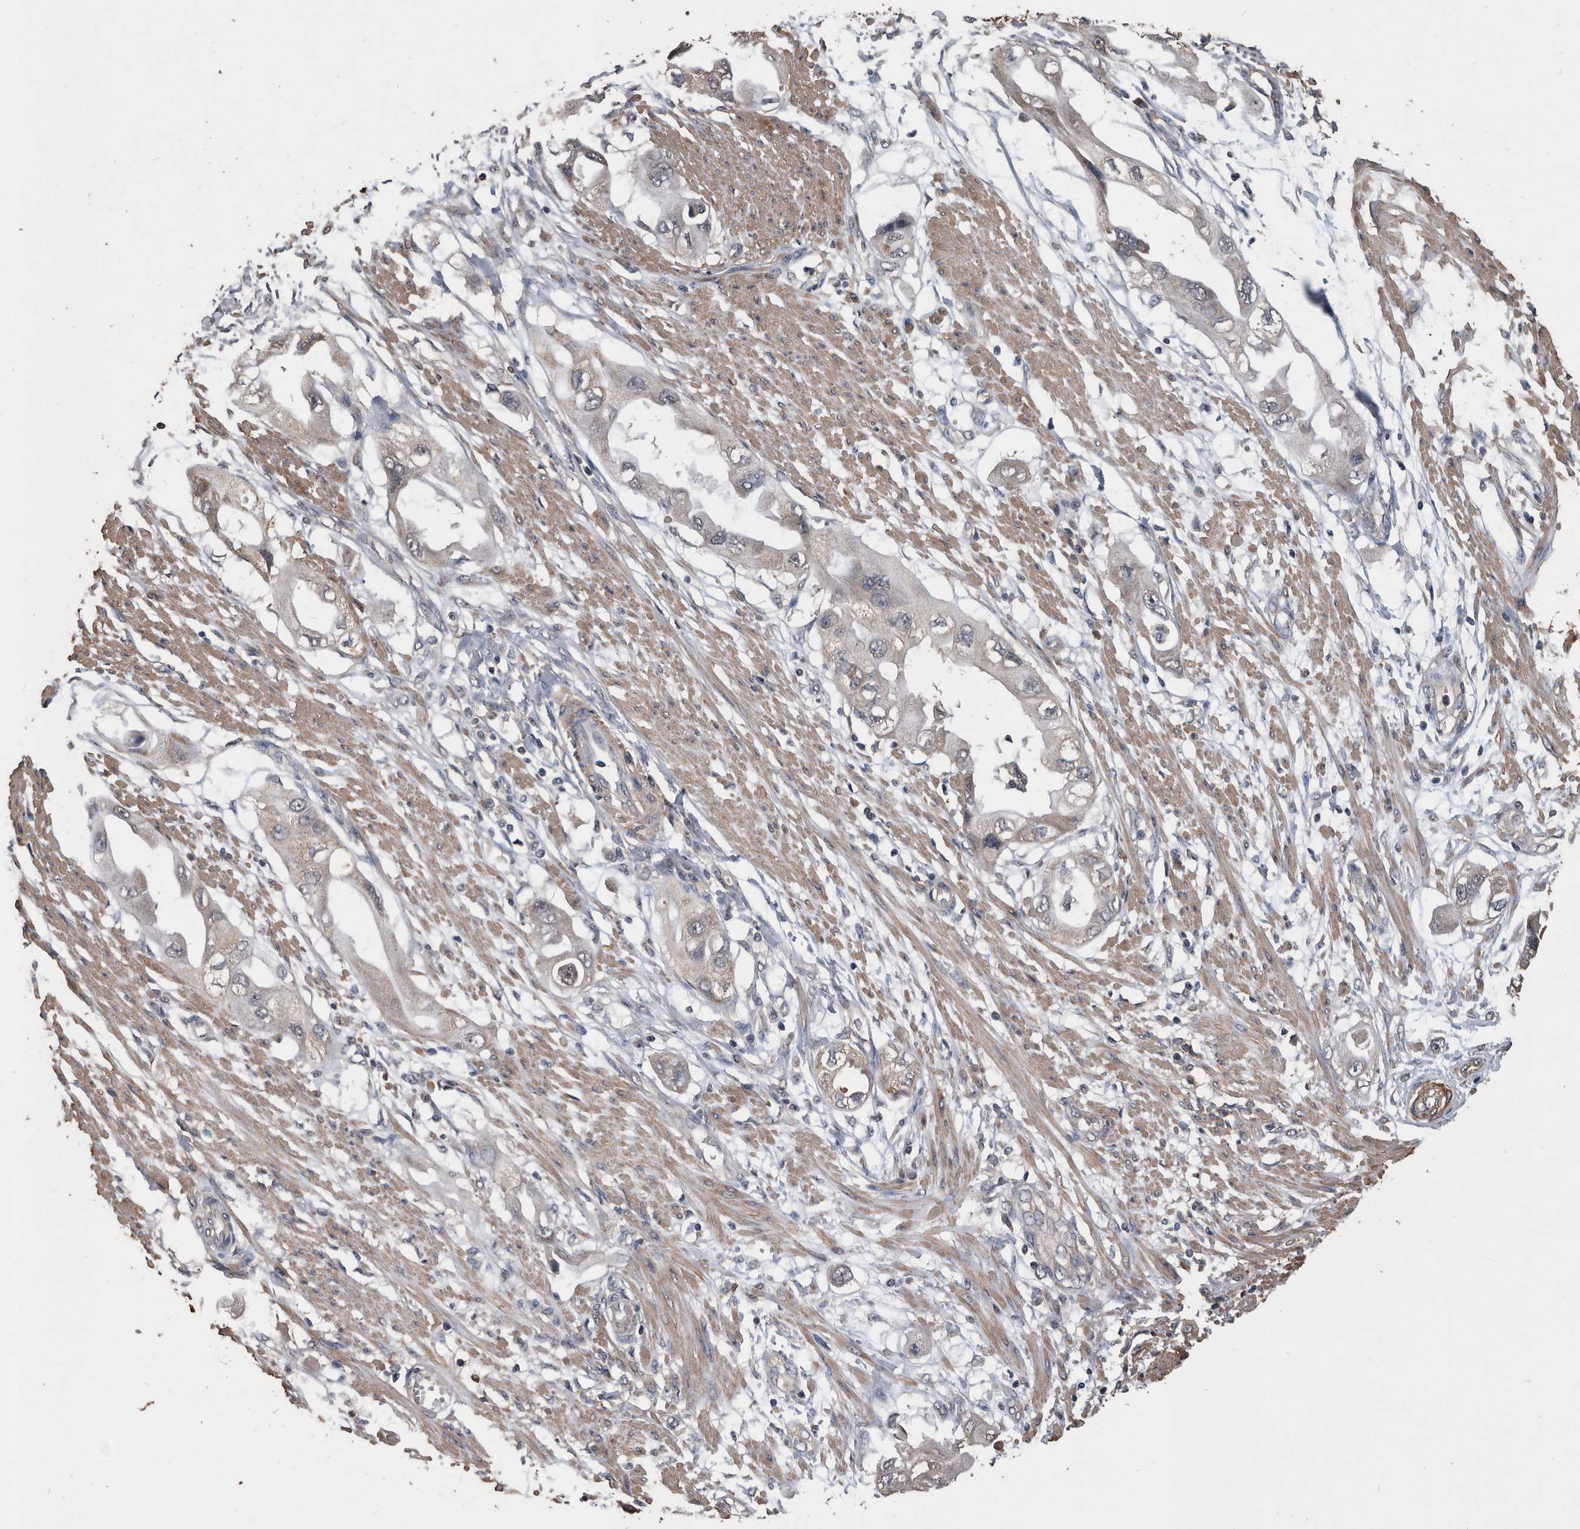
{"staining": {"intensity": "moderate", "quantity": "25%-75%", "location": "cytoplasmic/membranous"}, "tissue": "endometrial cancer", "cell_type": "Tumor cells", "image_type": "cancer", "snomed": [{"axis": "morphology", "description": "Adenocarcinoma, NOS"}, {"axis": "topography", "description": "Endometrium"}], "caption": "High-power microscopy captured an immunohistochemistry histopathology image of endometrial cancer, revealing moderate cytoplasmic/membranous positivity in approximately 25%-75% of tumor cells. The staining was performed using DAB to visualize the protein expression in brown, while the nuclei were stained in blue with hematoxylin (Magnification: 20x).", "gene": "NRBP1", "patient": {"sex": "female", "age": 67}}